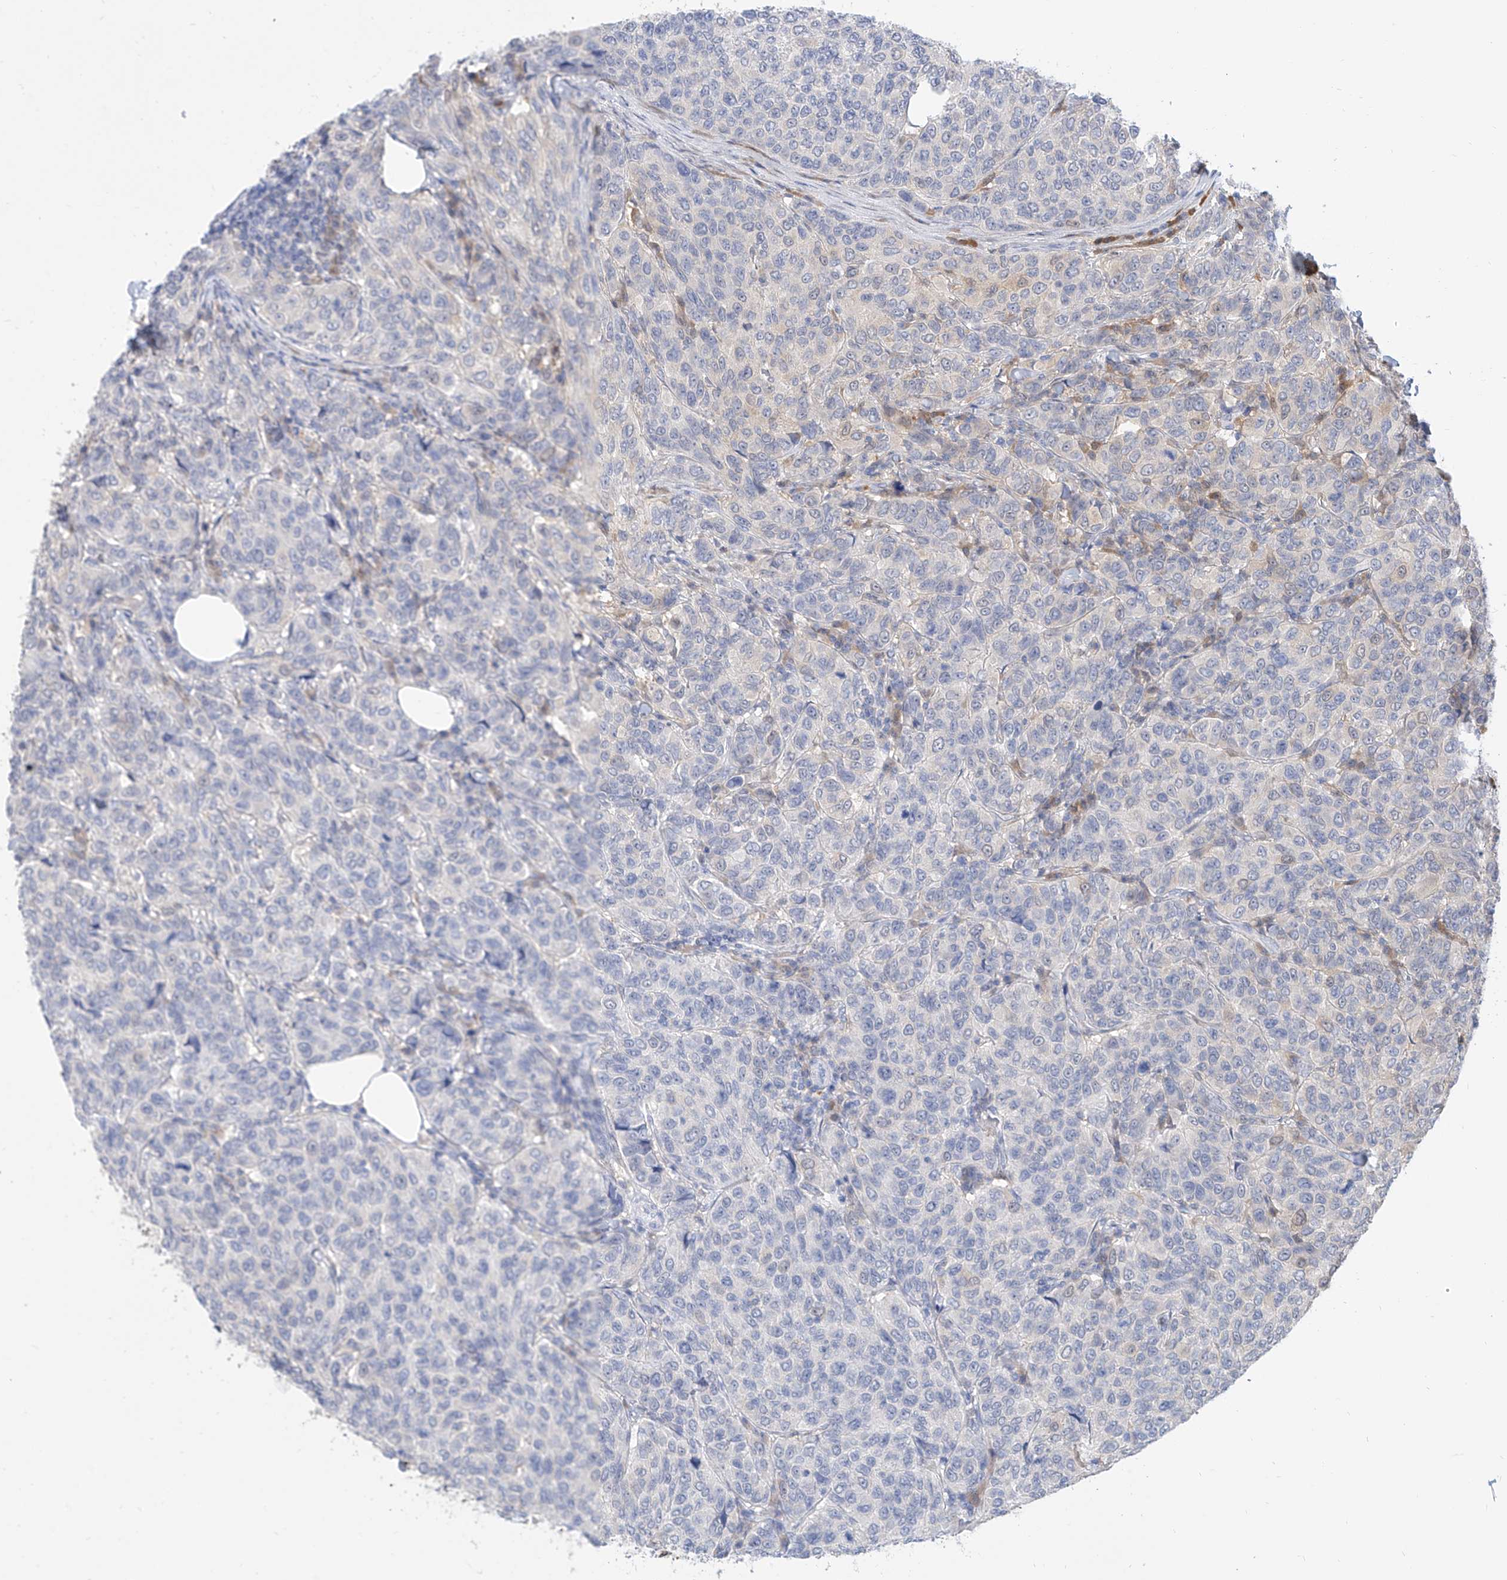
{"staining": {"intensity": "negative", "quantity": "none", "location": "none"}, "tissue": "breast cancer", "cell_type": "Tumor cells", "image_type": "cancer", "snomed": [{"axis": "morphology", "description": "Duct carcinoma"}, {"axis": "topography", "description": "Breast"}], "caption": "DAB (3,3'-diaminobenzidine) immunohistochemical staining of invasive ductal carcinoma (breast) exhibits no significant staining in tumor cells. (Stains: DAB (3,3'-diaminobenzidine) IHC with hematoxylin counter stain, Microscopy: brightfield microscopy at high magnification).", "gene": "PDXK", "patient": {"sex": "female", "age": 55}}